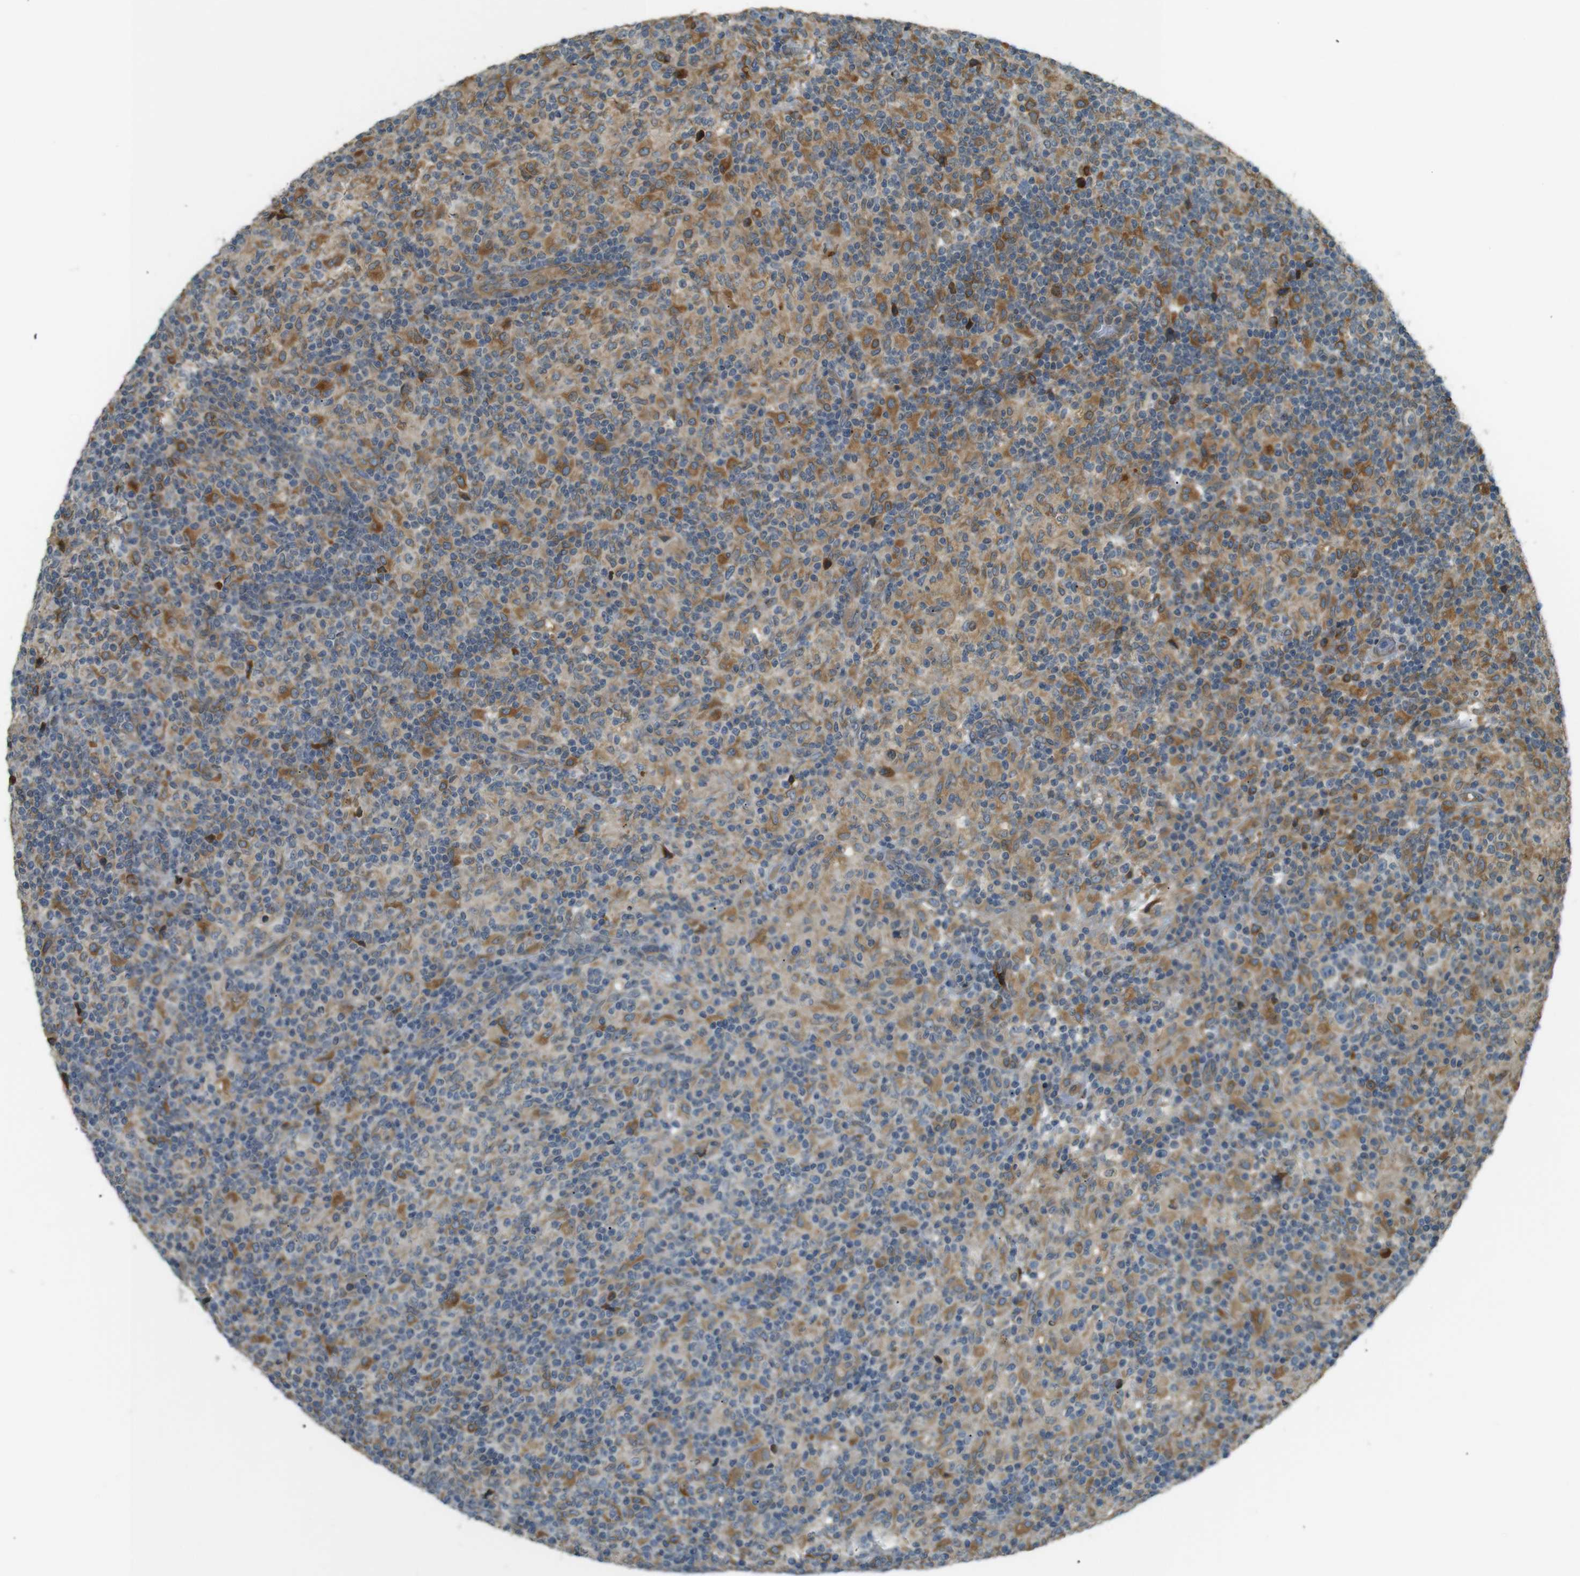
{"staining": {"intensity": "negative", "quantity": "none", "location": "none"}, "tissue": "lymphoma", "cell_type": "Tumor cells", "image_type": "cancer", "snomed": [{"axis": "morphology", "description": "Hodgkin's disease, NOS"}, {"axis": "topography", "description": "Lymph node"}], "caption": "DAB (3,3'-diaminobenzidine) immunohistochemical staining of human lymphoma demonstrates no significant staining in tumor cells.", "gene": "TMED4", "patient": {"sex": "male", "age": 70}}